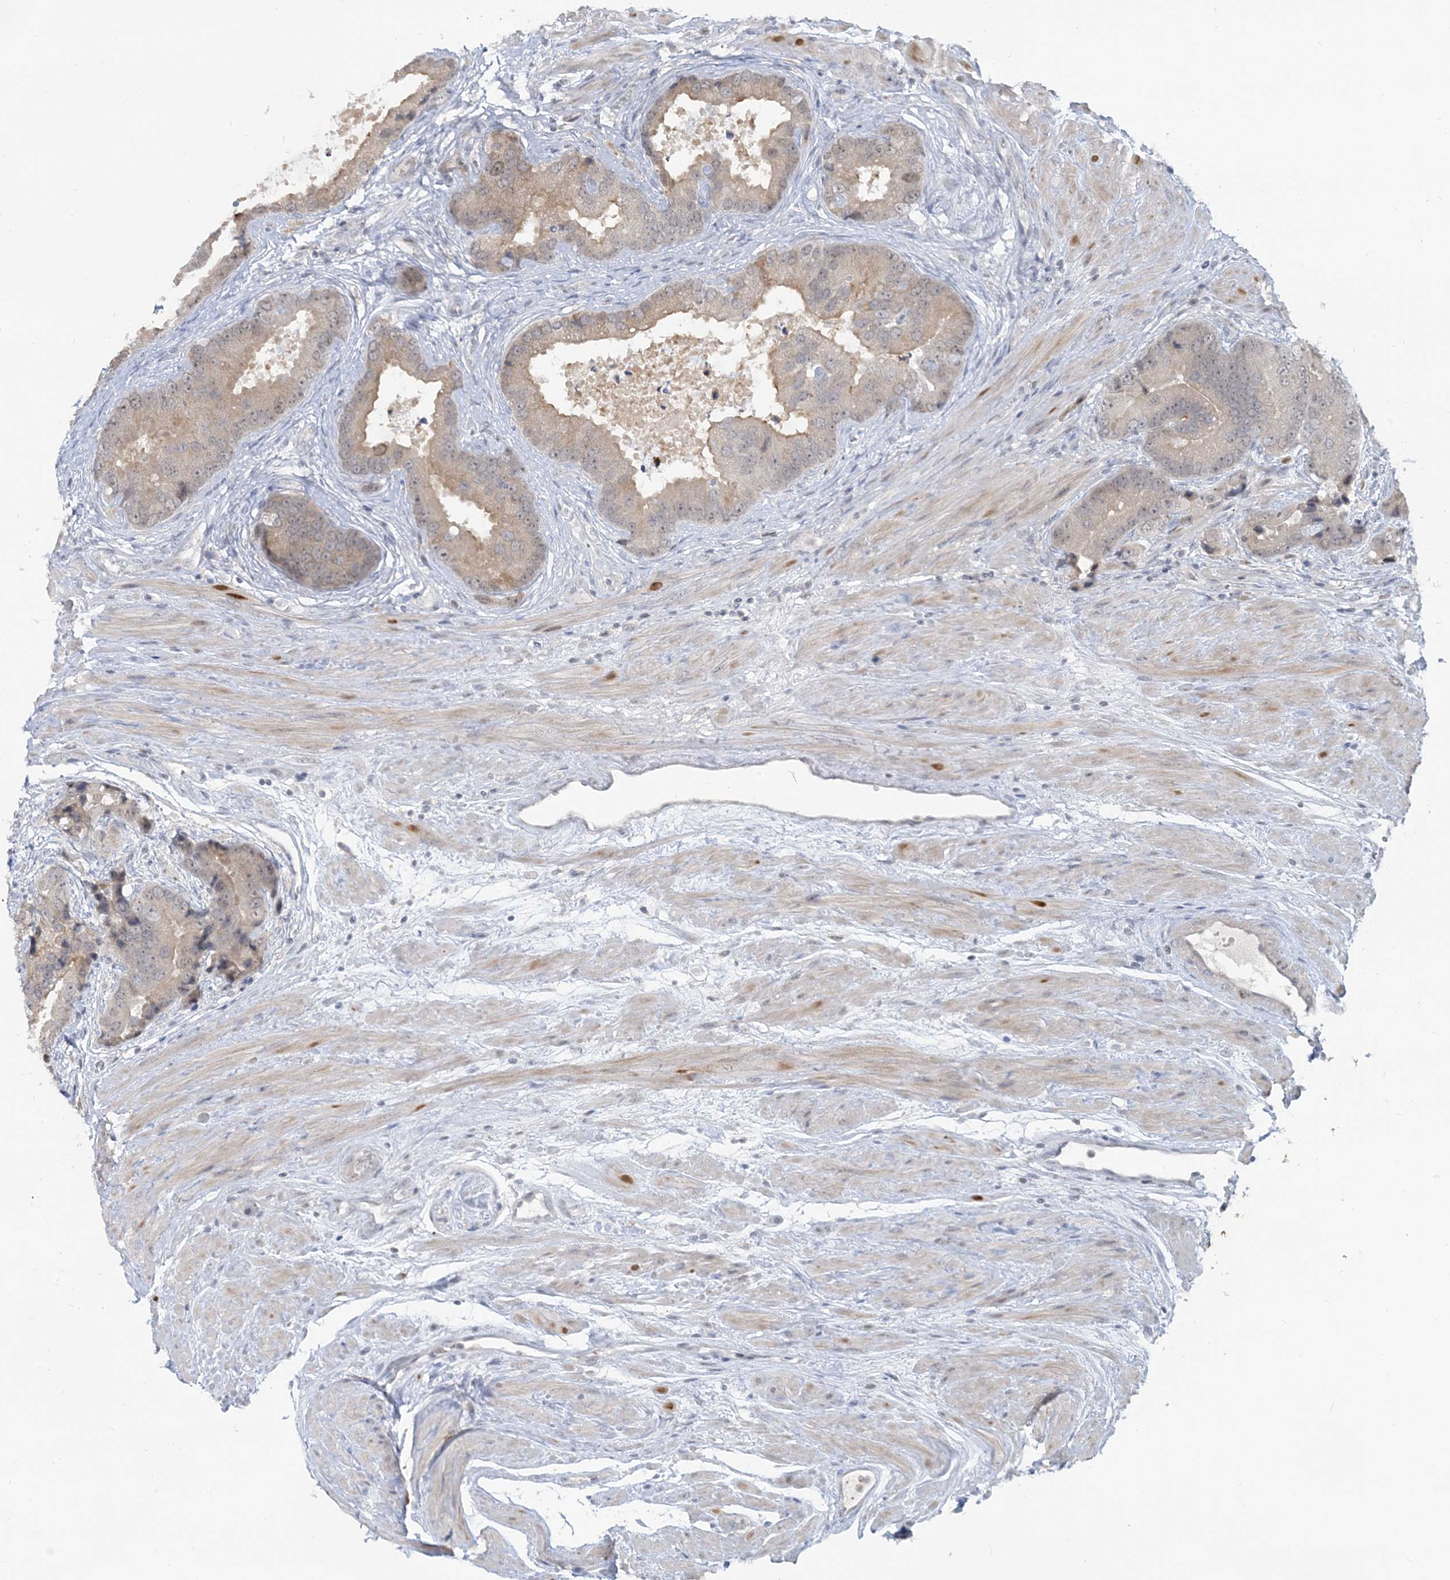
{"staining": {"intensity": "weak", "quantity": "<25%", "location": "nuclear"}, "tissue": "prostate cancer", "cell_type": "Tumor cells", "image_type": "cancer", "snomed": [{"axis": "morphology", "description": "Adenocarcinoma, High grade"}, {"axis": "topography", "description": "Prostate"}], "caption": "Protein analysis of prostate cancer (high-grade adenocarcinoma) displays no significant staining in tumor cells.", "gene": "LEXM", "patient": {"sex": "male", "age": 70}}